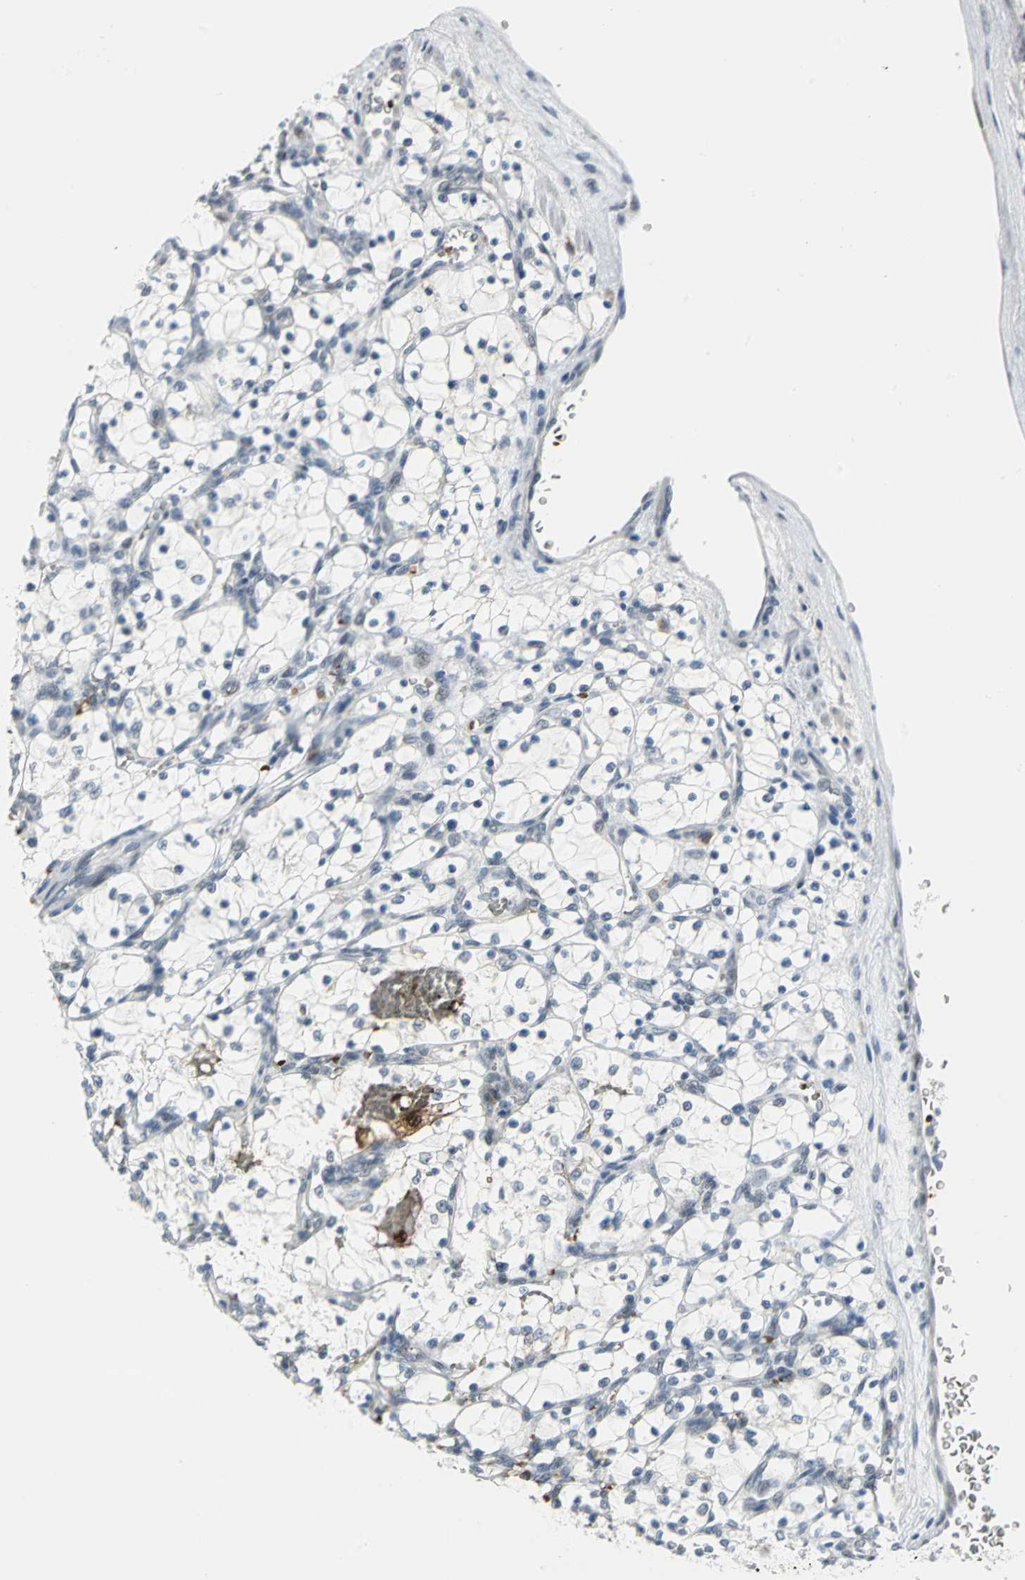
{"staining": {"intensity": "weak", "quantity": "25%-75%", "location": "nuclear"}, "tissue": "renal cancer", "cell_type": "Tumor cells", "image_type": "cancer", "snomed": [{"axis": "morphology", "description": "Adenocarcinoma, NOS"}, {"axis": "topography", "description": "Kidney"}], "caption": "A low amount of weak nuclear positivity is present in about 25%-75% of tumor cells in renal adenocarcinoma tissue. (Stains: DAB (3,3'-diaminobenzidine) in brown, nuclei in blue, Microscopy: brightfield microscopy at high magnification).", "gene": "GLI3", "patient": {"sex": "female", "age": 69}}